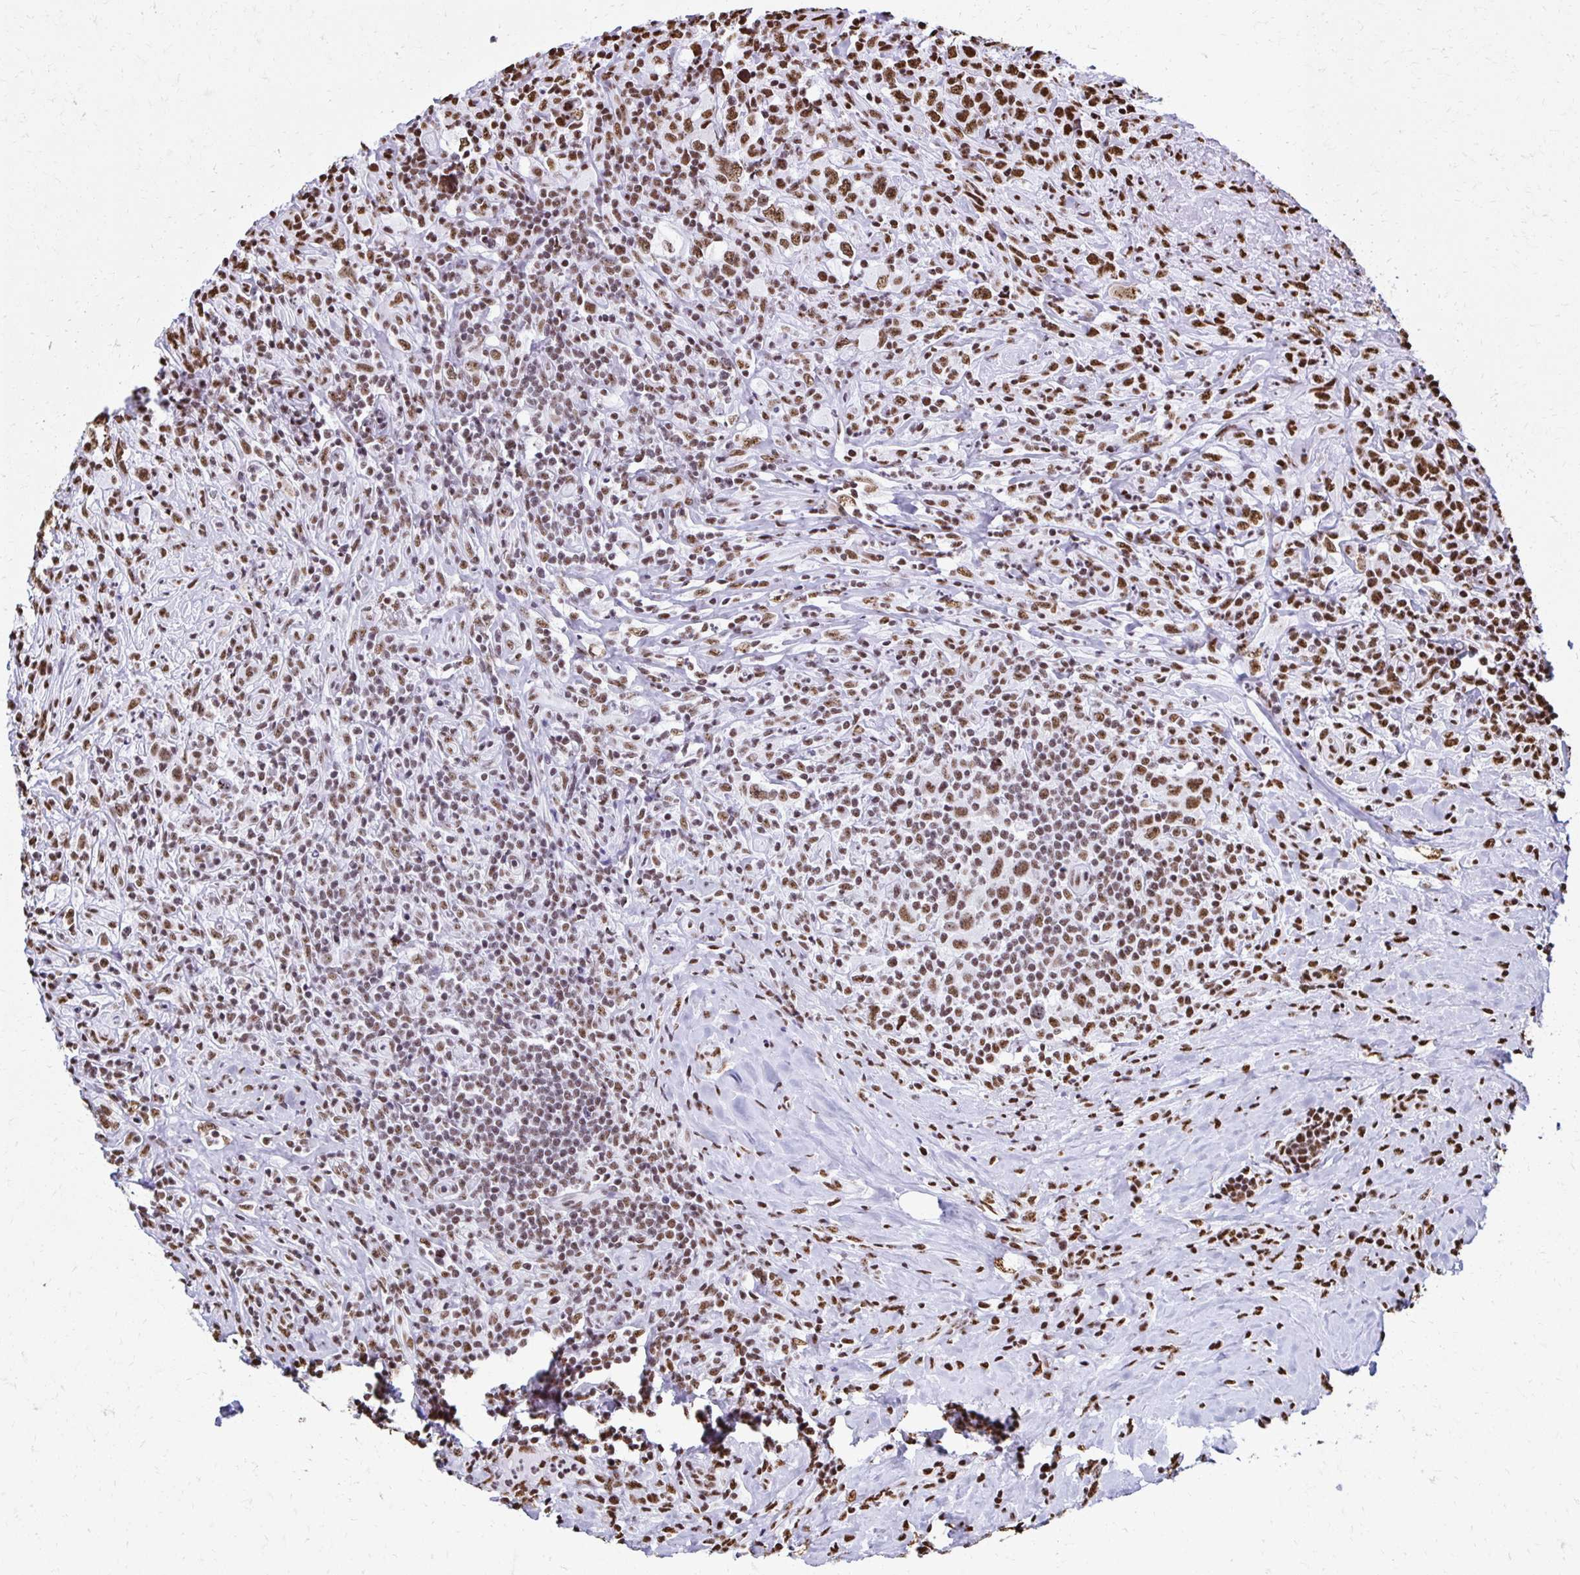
{"staining": {"intensity": "moderate", "quantity": ">75%", "location": "nuclear"}, "tissue": "lymphoma", "cell_type": "Tumor cells", "image_type": "cancer", "snomed": [{"axis": "morphology", "description": "Hodgkin's disease, NOS"}, {"axis": "topography", "description": "Lymph node"}], "caption": "Lymphoma was stained to show a protein in brown. There is medium levels of moderate nuclear positivity in approximately >75% of tumor cells.", "gene": "NONO", "patient": {"sex": "female", "age": 18}}